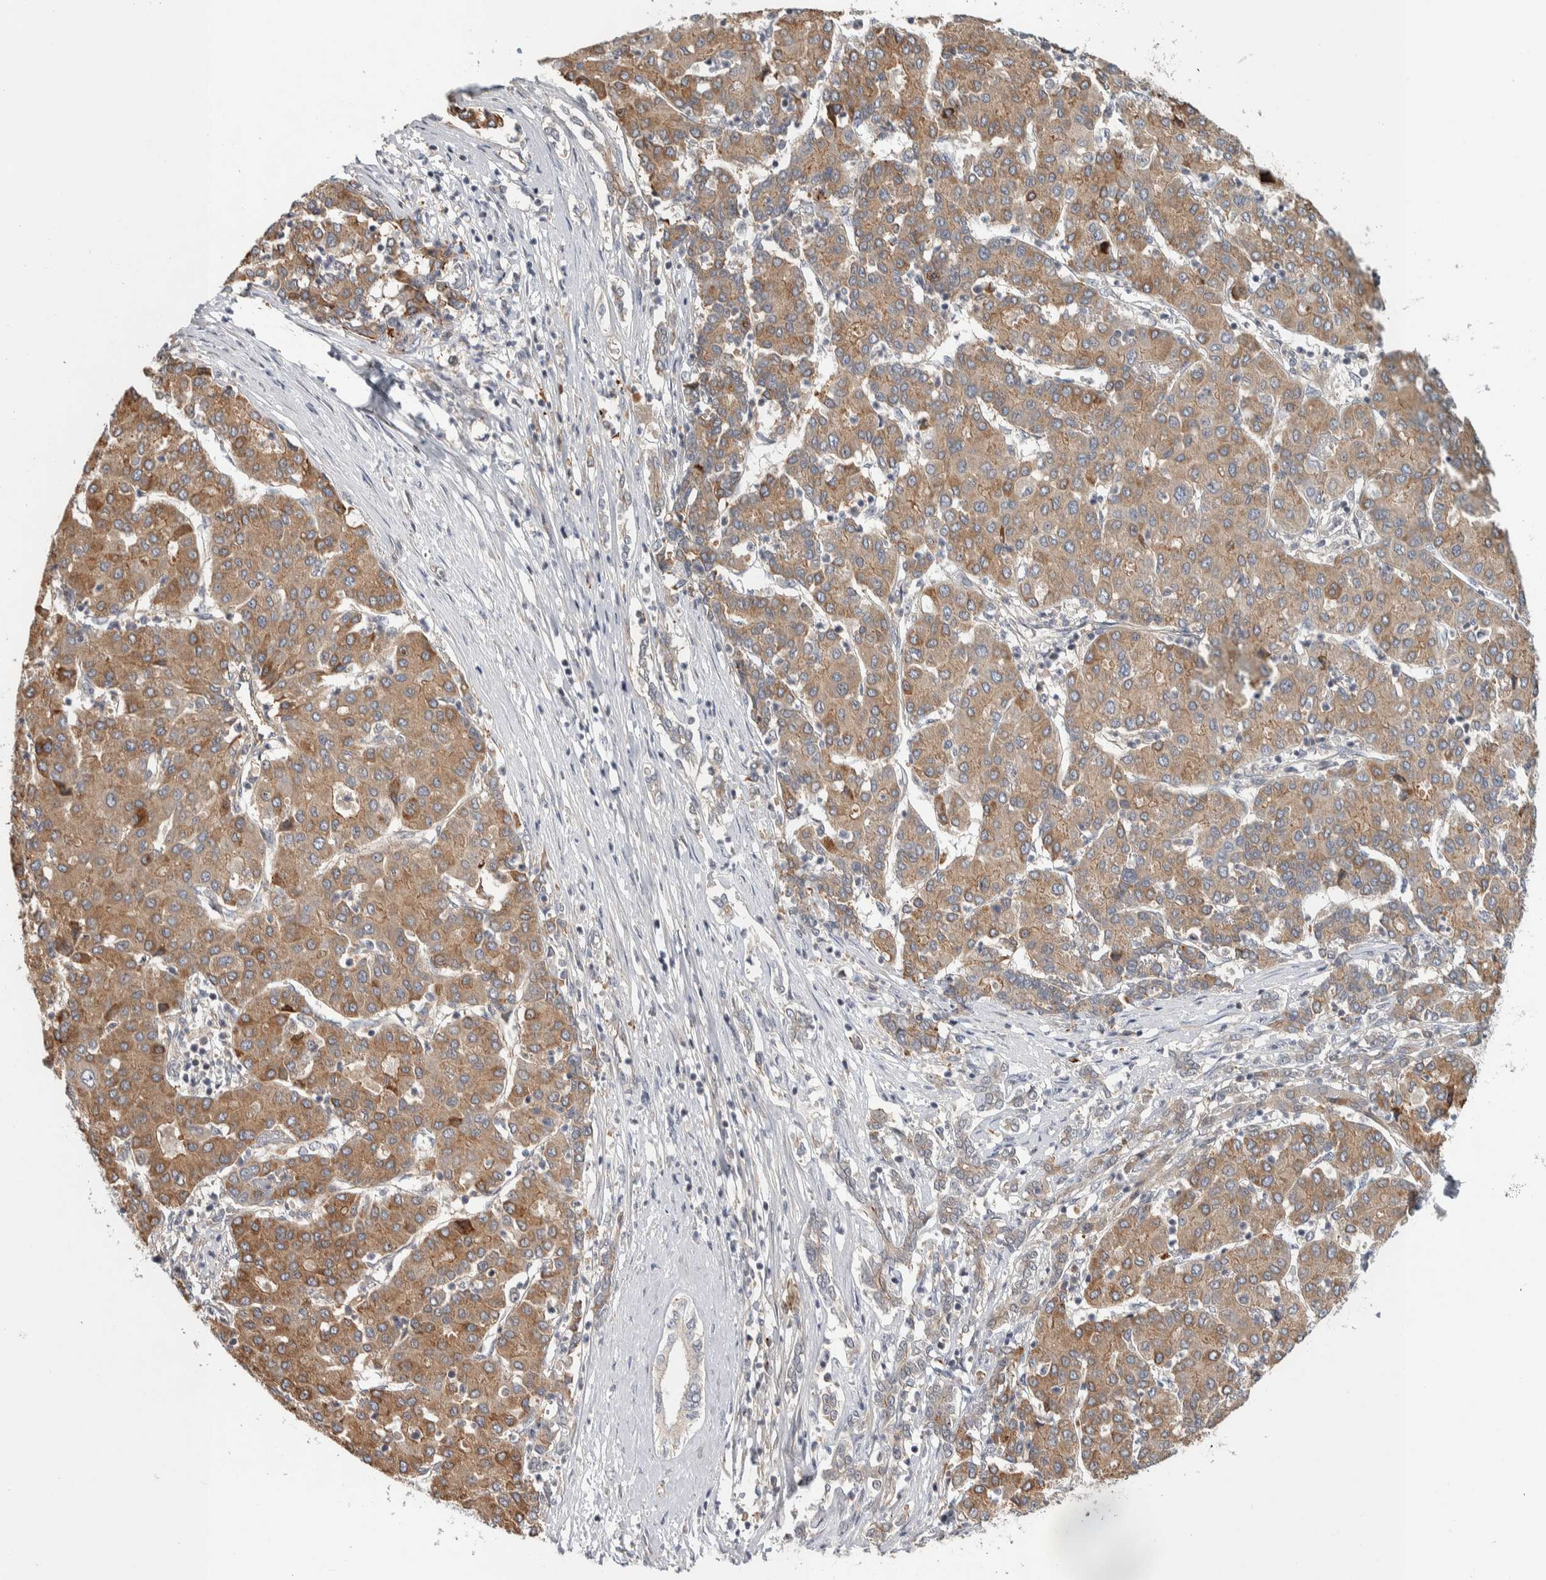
{"staining": {"intensity": "moderate", "quantity": ">75%", "location": "cytoplasmic/membranous"}, "tissue": "liver cancer", "cell_type": "Tumor cells", "image_type": "cancer", "snomed": [{"axis": "morphology", "description": "Carcinoma, Hepatocellular, NOS"}, {"axis": "topography", "description": "Liver"}], "caption": "Liver cancer (hepatocellular carcinoma) was stained to show a protein in brown. There is medium levels of moderate cytoplasmic/membranous positivity in approximately >75% of tumor cells.", "gene": "TBC1D31", "patient": {"sex": "male", "age": 65}}